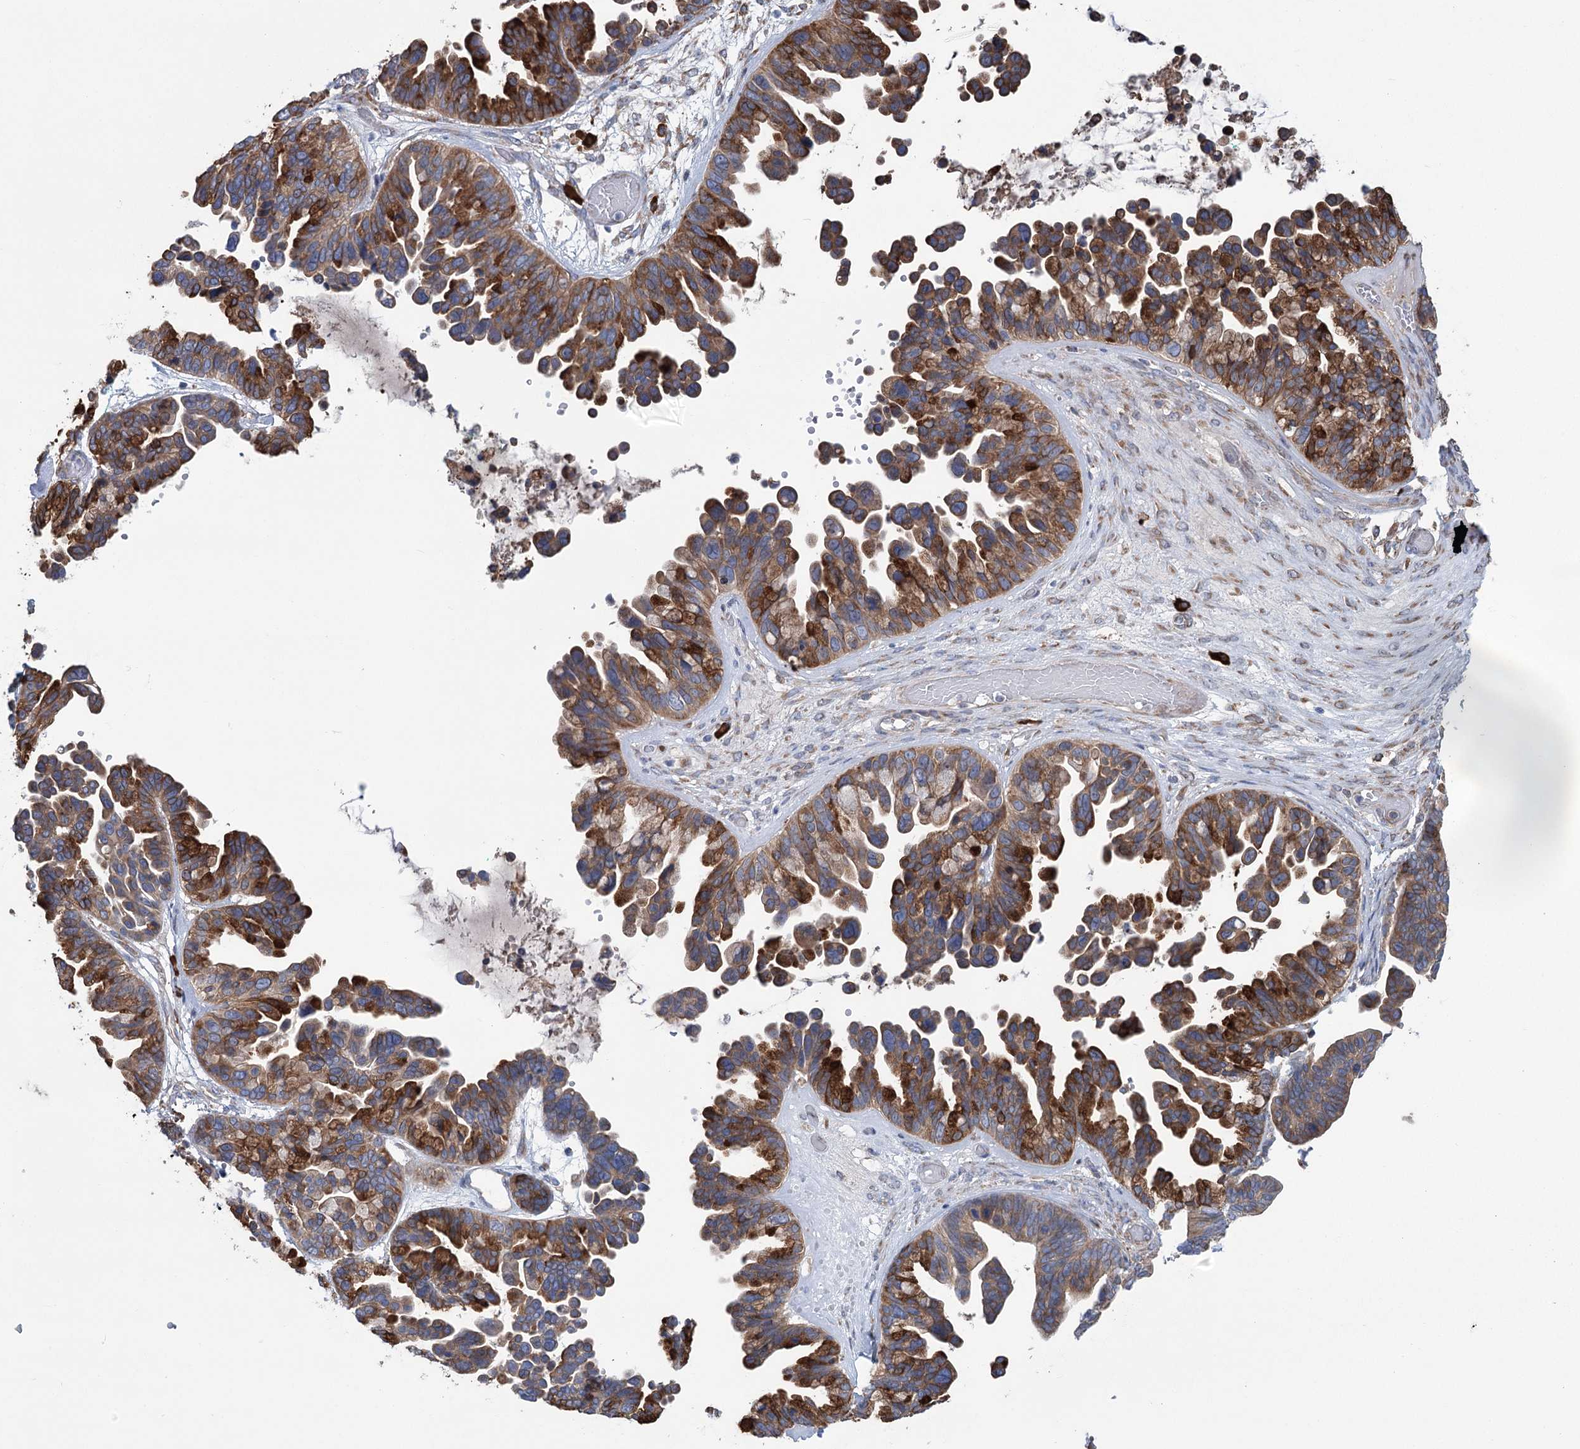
{"staining": {"intensity": "moderate", "quantity": ">75%", "location": "cytoplasmic/membranous"}, "tissue": "ovarian cancer", "cell_type": "Tumor cells", "image_type": "cancer", "snomed": [{"axis": "morphology", "description": "Cystadenocarcinoma, serous, NOS"}, {"axis": "topography", "description": "Ovary"}], "caption": "Protein analysis of ovarian cancer tissue demonstrates moderate cytoplasmic/membranous expression in approximately >75% of tumor cells.", "gene": "METTL24", "patient": {"sex": "female", "age": 56}}